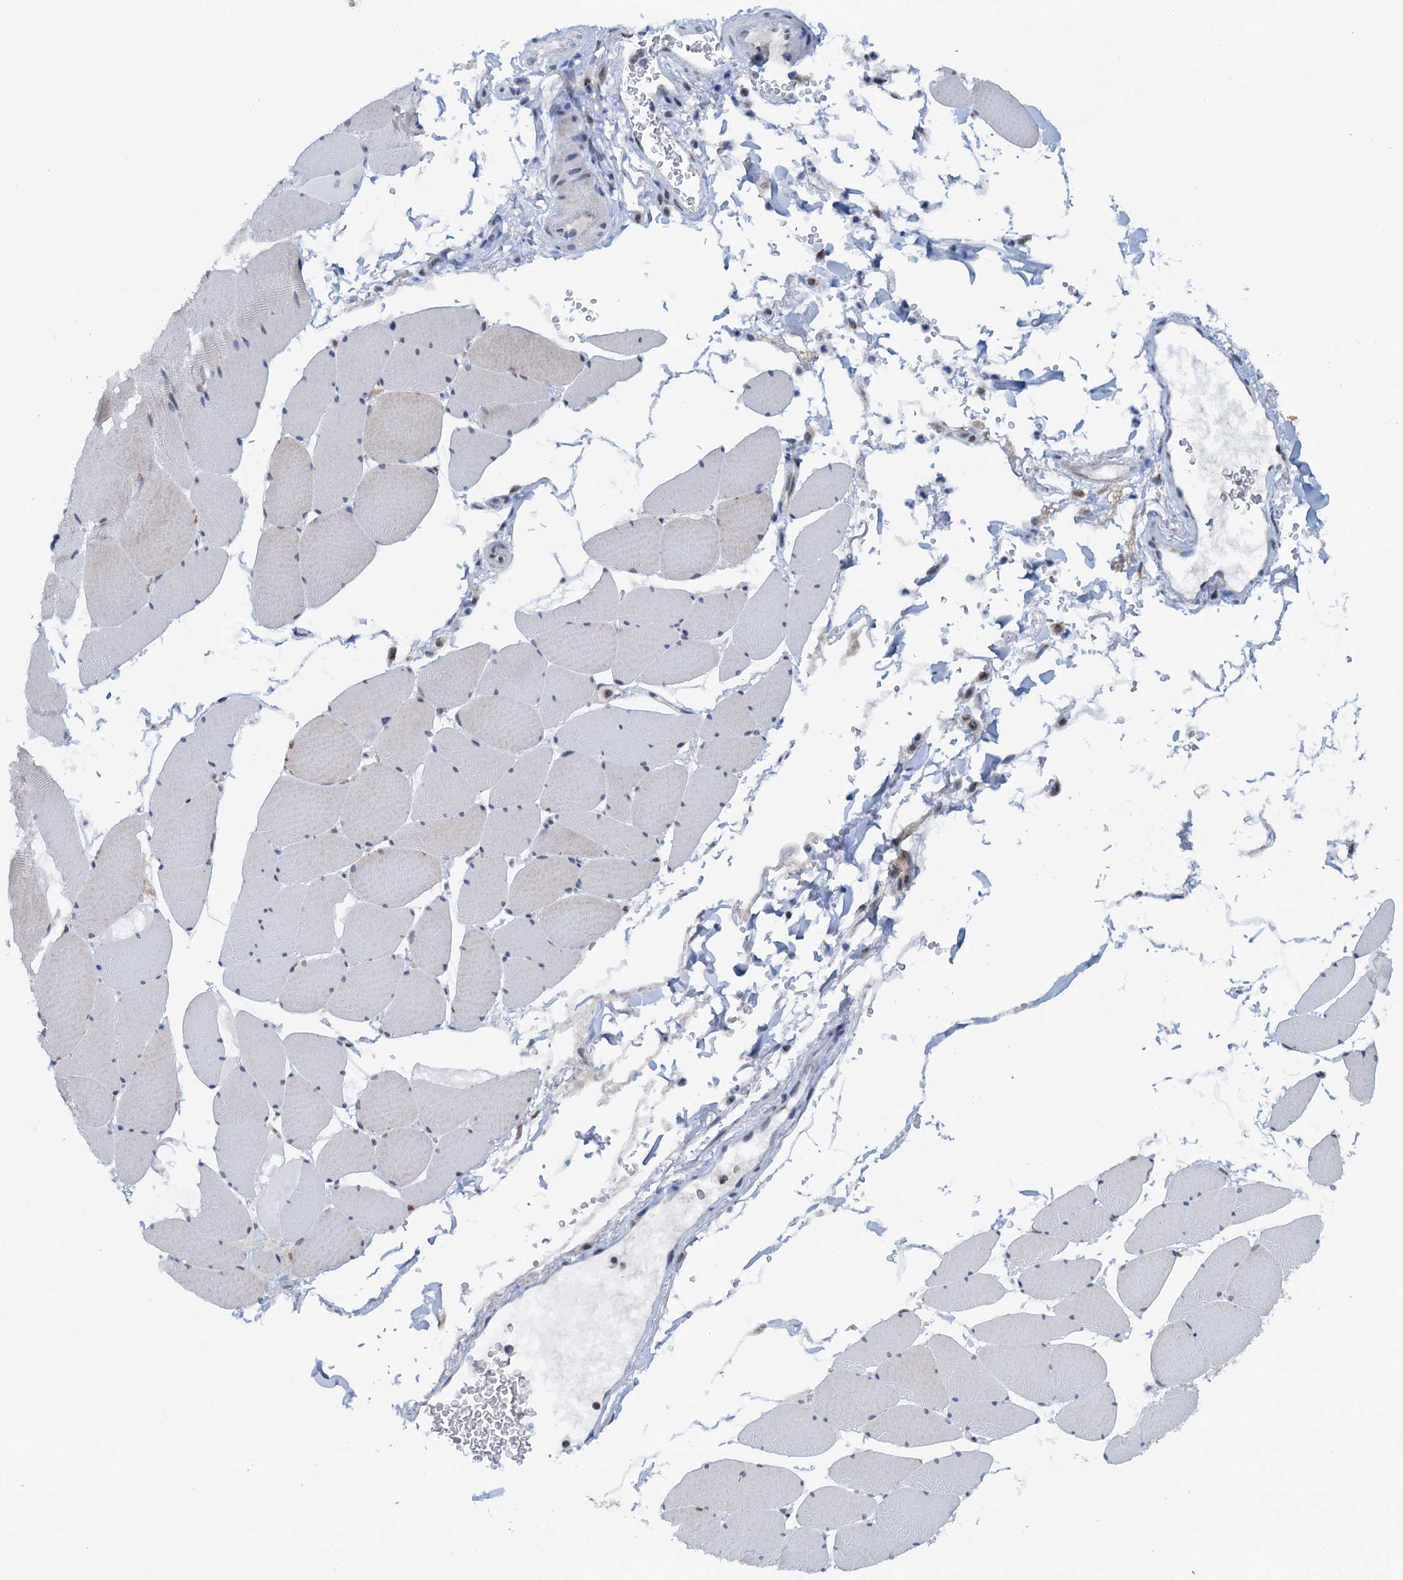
{"staining": {"intensity": "weak", "quantity": "<25%", "location": "cytoplasmic/membranous"}, "tissue": "skeletal muscle", "cell_type": "Myocytes", "image_type": "normal", "snomed": [{"axis": "morphology", "description": "Normal tissue, NOS"}, {"axis": "topography", "description": "Skeletal muscle"}, {"axis": "topography", "description": "Head-Neck"}], "caption": "Image shows no protein positivity in myocytes of benign skeletal muscle. (Stains: DAB immunohistochemistry (IHC) with hematoxylin counter stain, Microscopy: brightfield microscopy at high magnification).", "gene": "SHLD1", "patient": {"sex": "male", "age": 66}}